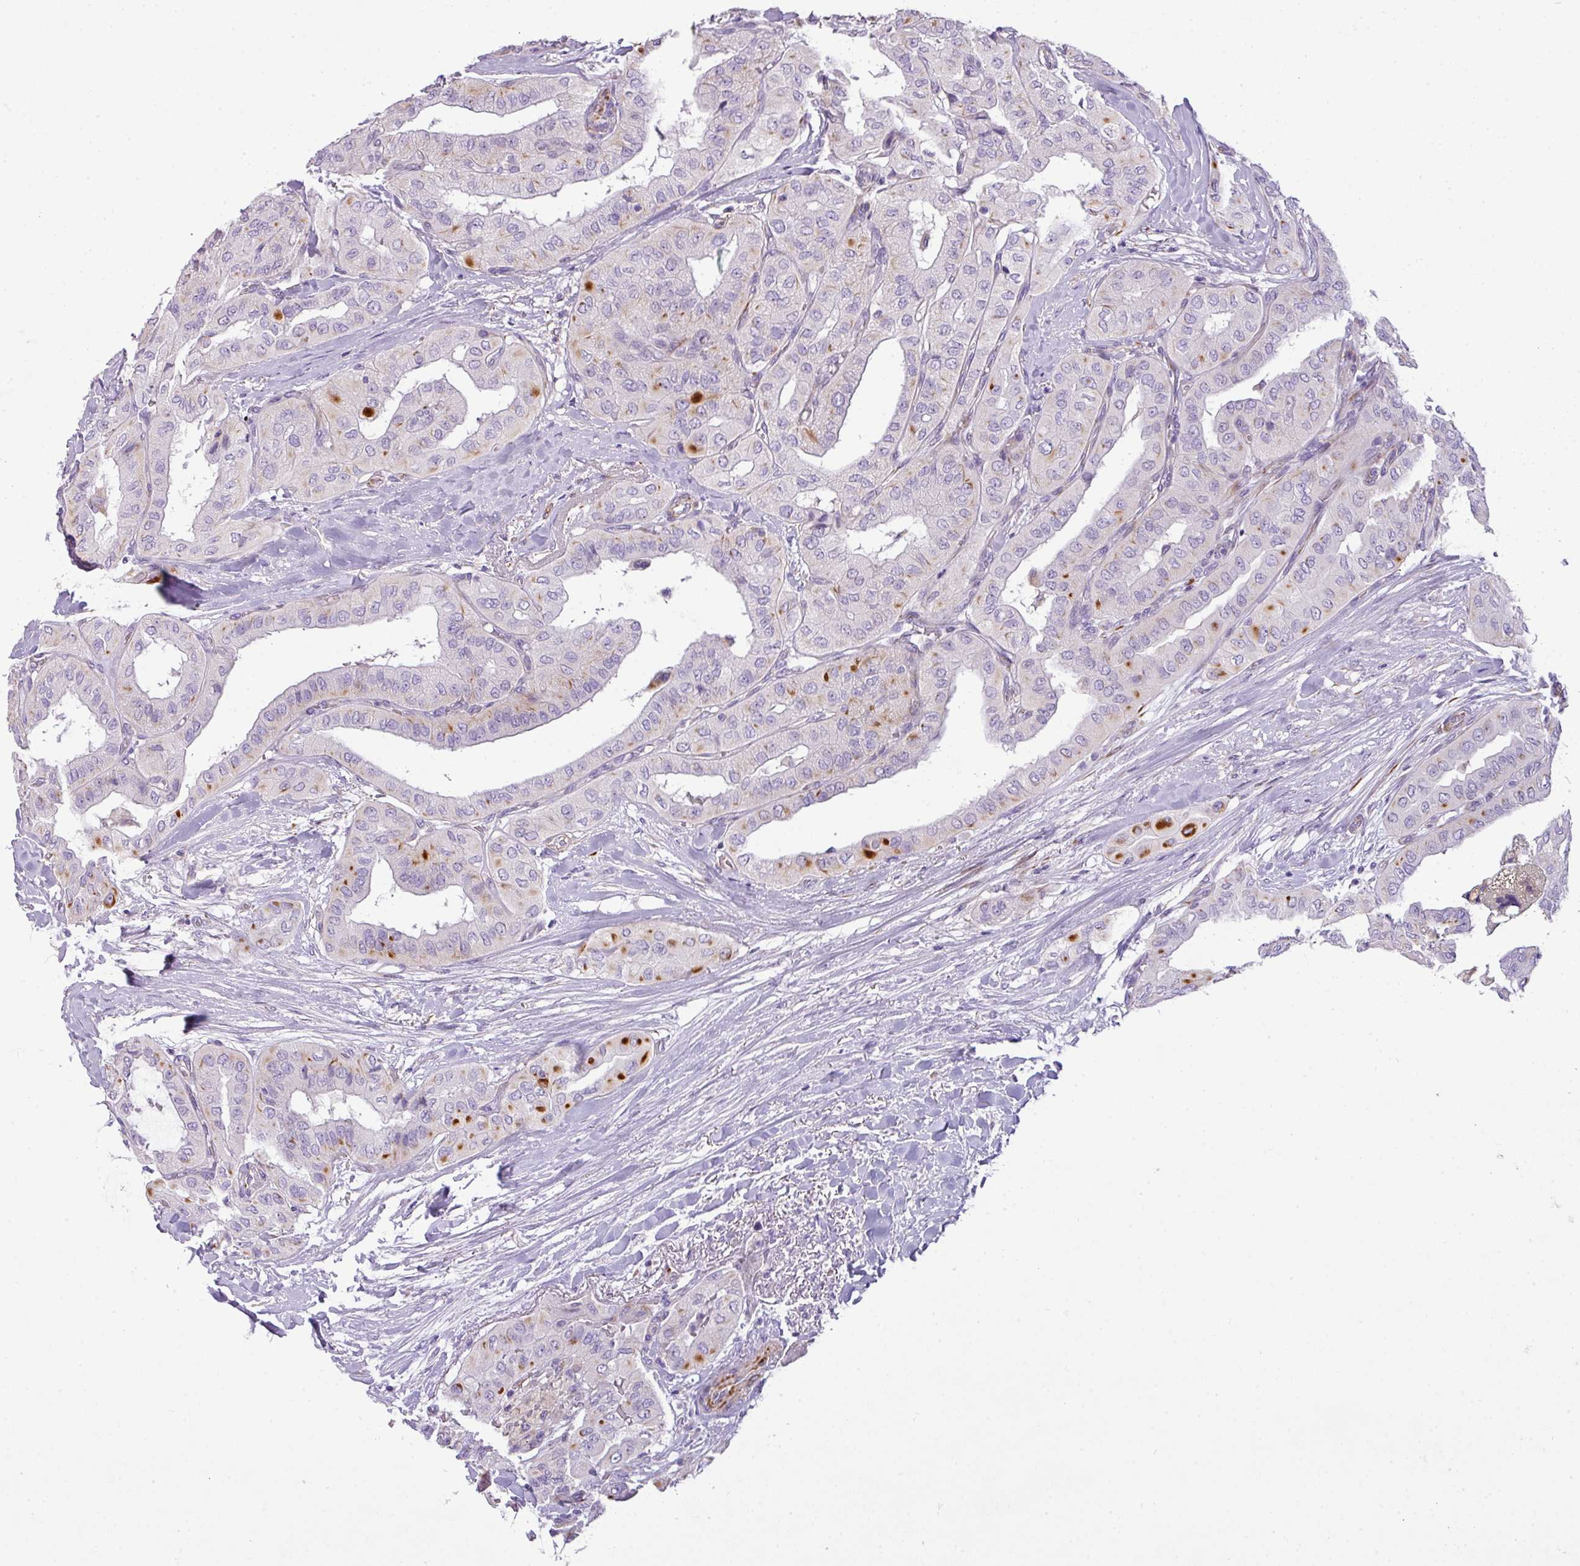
{"staining": {"intensity": "moderate", "quantity": "<25%", "location": "cytoplasmic/membranous"}, "tissue": "thyroid cancer", "cell_type": "Tumor cells", "image_type": "cancer", "snomed": [{"axis": "morphology", "description": "Papillary adenocarcinoma, NOS"}, {"axis": "topography", "description": "Thyroid gland"}], "caption": "An image of human thyroid papillary adenocarcinoma stained for a protein displays moderate cytoplasmic/membranous brown staining in tumor cells.", "gene": "ENSG00000273748", "patient": {"sex": "female", "age": 59}}